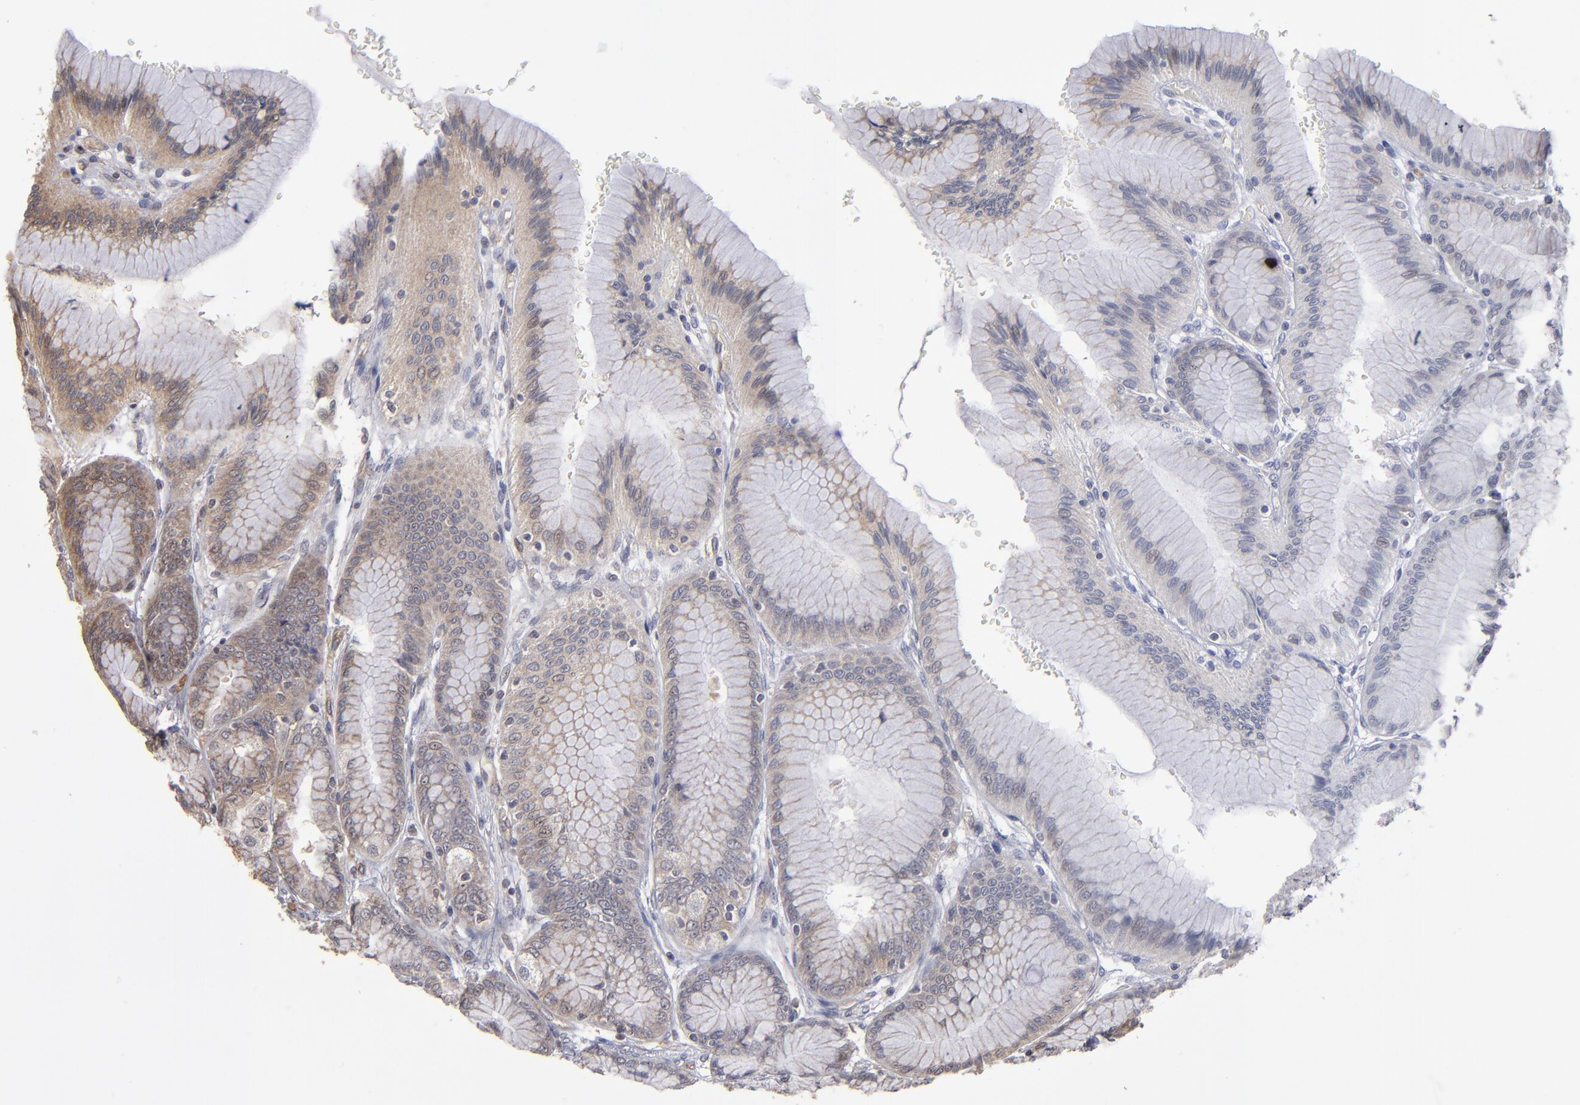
{"staining": {"intensity": "moderate", "quantity": "25%-75%", "location": "cytoplasmic/membranous"}, "tissue": "stomach", "cell_type": "Glandular cells", "image_type": "normal", "snomed": [{"axis": "morphology", "description": "Normal tissue, NOS"}, {"axis": "morphology", "description": "Adenocarcinoma, NOS"}, {"axis": "topography", "description": "Stomach"}, {"axis": "topography", "description": "Stomach, lower"}], "caption": "Immunohistochemistry staining of unremarkable stomach, which shows medium levels of moderate cytoplasmic/membranous positivity in about 25%-75% of glandular cells indicating moderate cytoplasmic/membranous protein positivity. The staining was performed using DAB (brown) for protein detection and nuclei were counterstained in hematoxylin (blue).", "gene": "BDKRB1", "patient": {"sex": "female", "age": 65}}